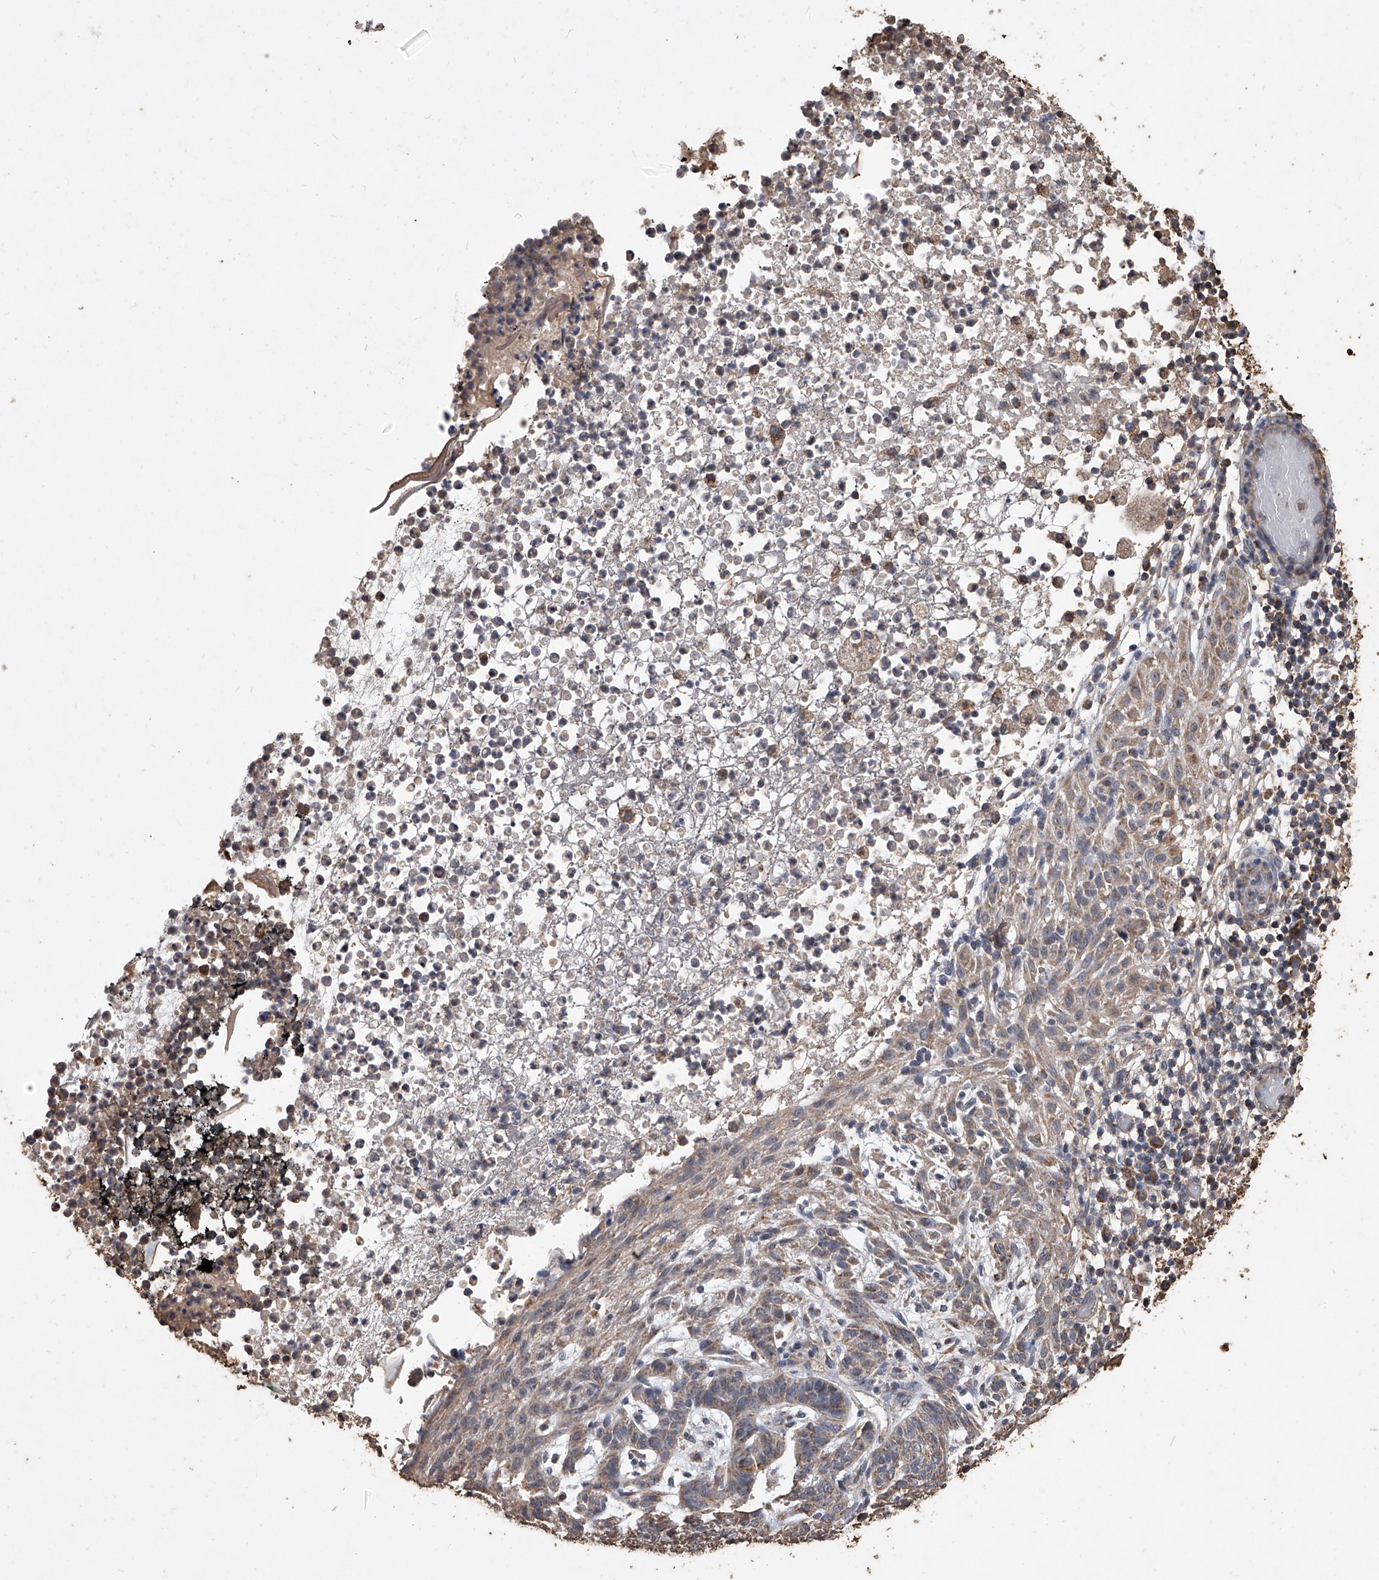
{"staining": {"intensity": "weak", "quantity": ">75%", "location": "cytoplasmic/membranous"}, "tissue": "skin cancer", "cell_type": "Tumor cells", "image_type": "cancer", "snomed": [{"axis": "morphology", "description": "Normal tissue, NOS"}, {"axis": "morphology", "description": "Basal cell carcinoma"}, {"axis": "topography", "description": "Skin"}], "caption": "A micrograph of human basal cell carcinoma (skin) stained for a protein reveals weak cytoplasmic/membranous brown staining in tumor cells.", "gene": "MRPL28", "patient": {"sex": "male", "age": 64}}